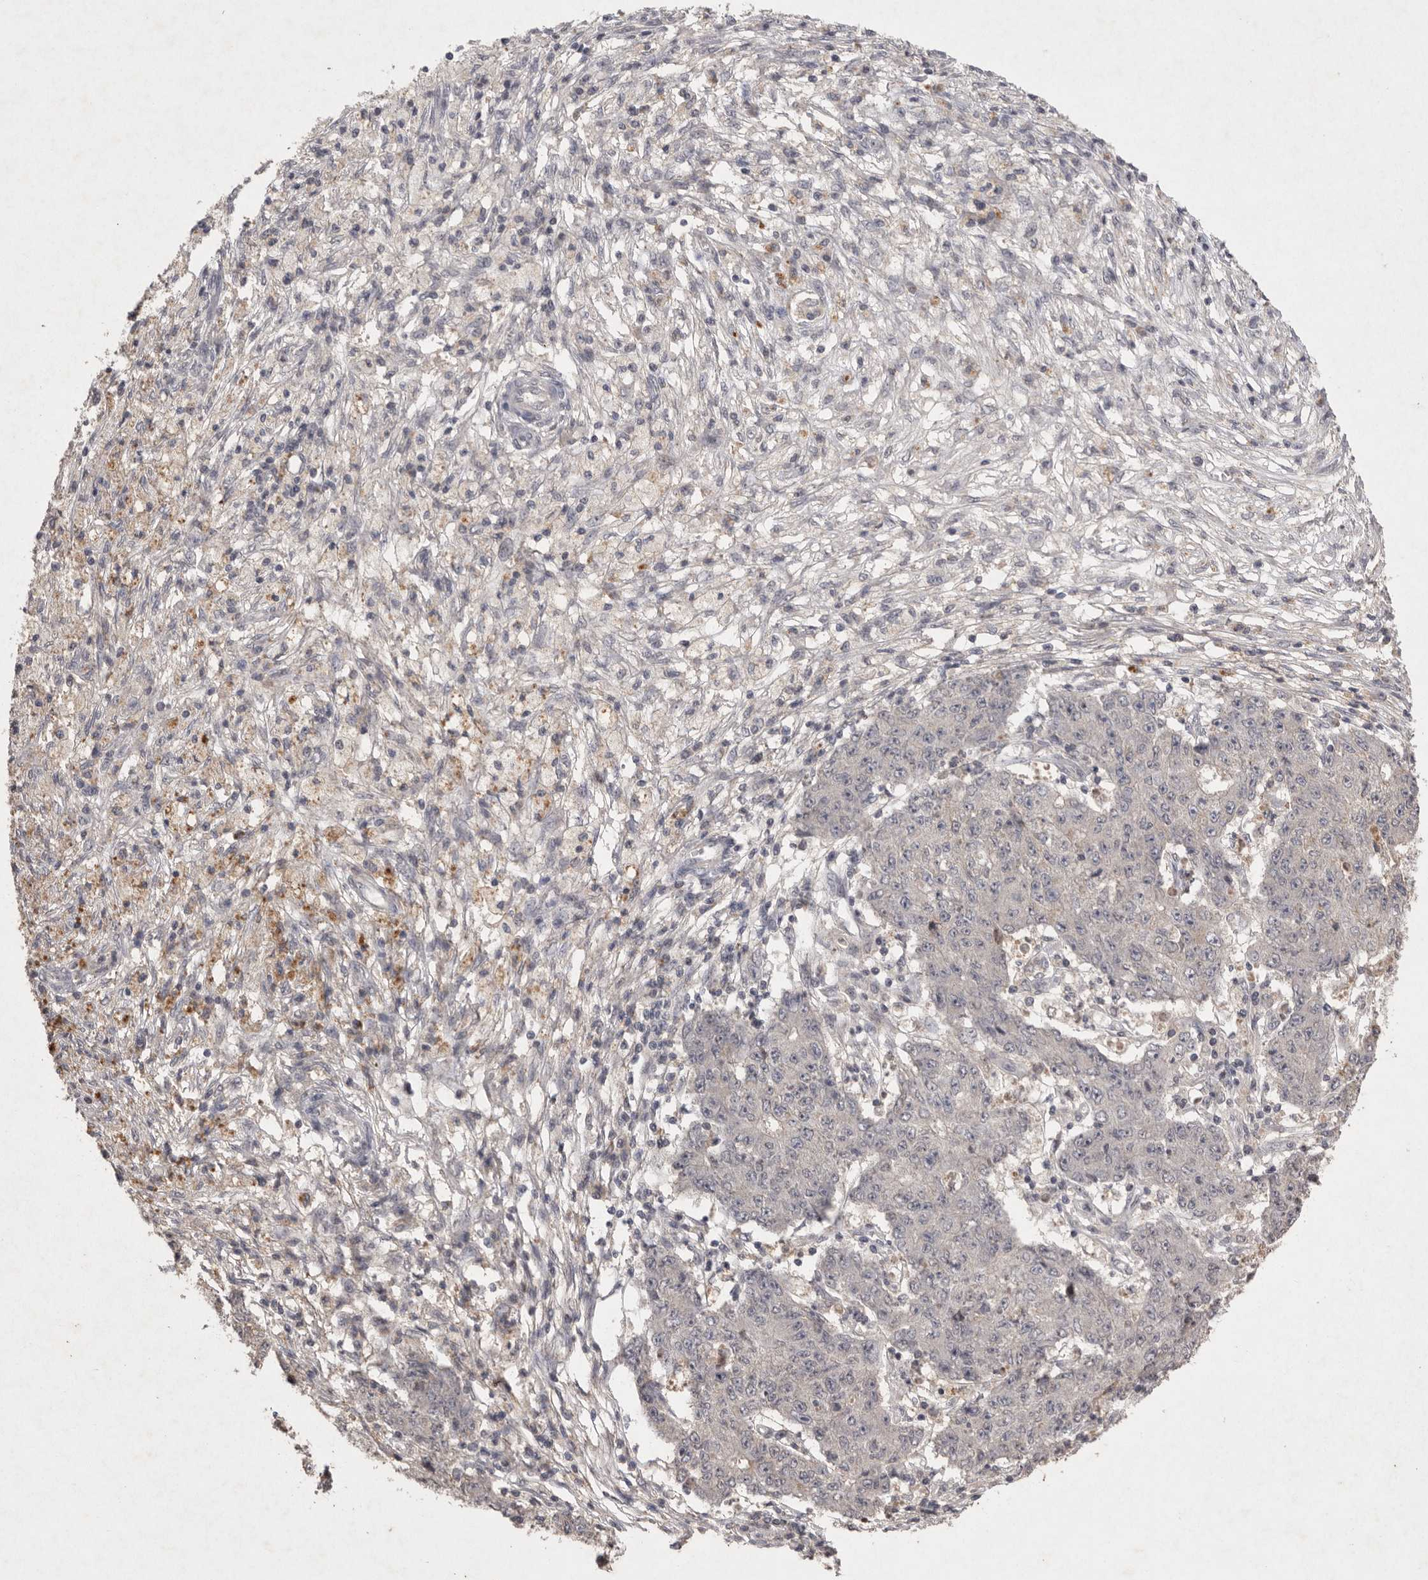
{"staining": {"intensity": "negative", "quantity": "none", "location": "none"}, "tissue": "ovarian cancer", "cell_type": "Tumor cells", "image_type": "cancer", "snomed": [{"axis": "morphology", "description": "Carcinoma, endometroid"}, {"axis": "topography", "description": "Ovary"}], "caption": "Photomicrograph shows no significant protein expression in tumor cells of ovarian cancer (endometroid carcinoma).", "gene": "APLNR", "patient": {"sex": "female", "age": 42}}